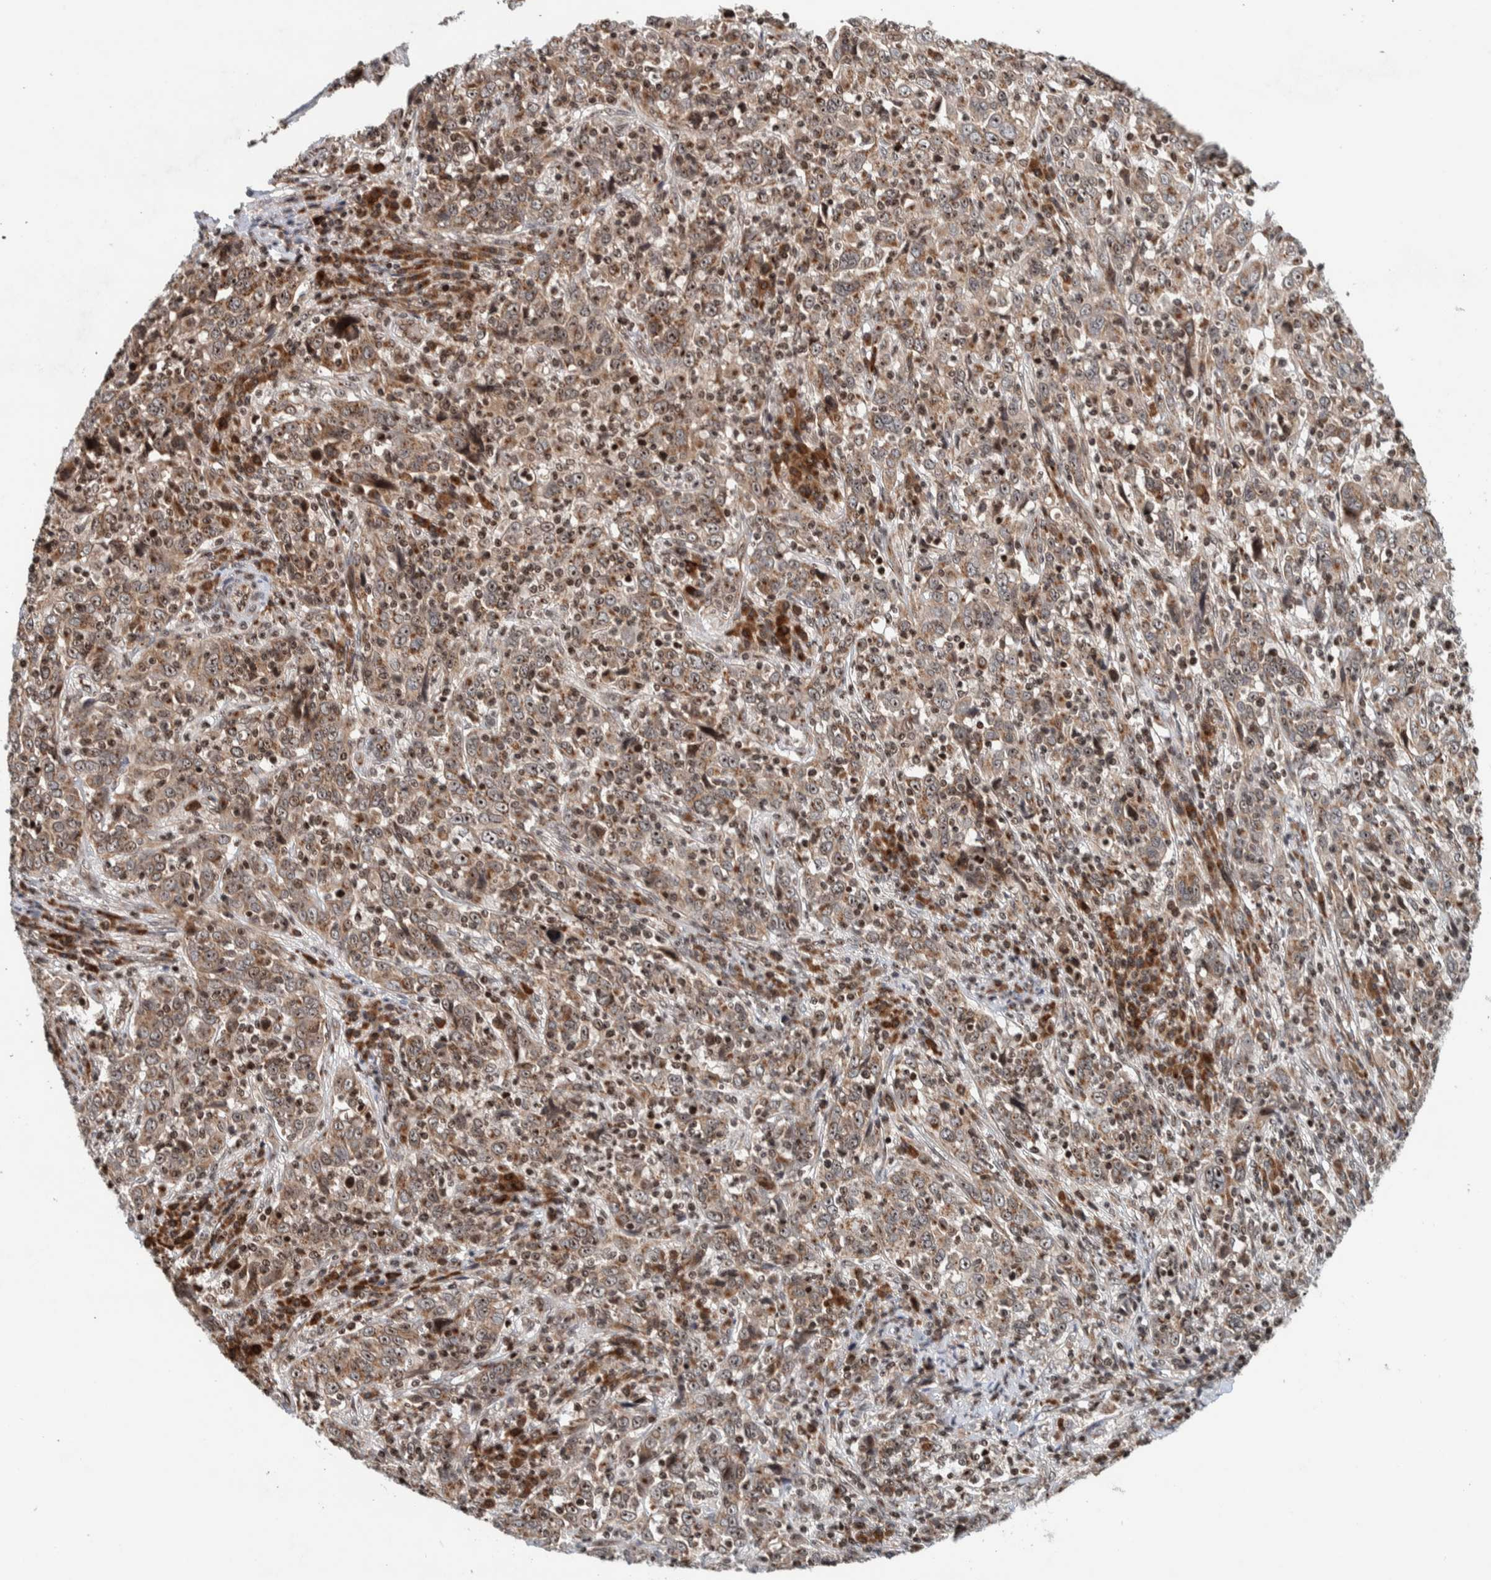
{"staining": {"intensity": "weak", "quantity": ">75%", "location": "cytoplasmic/membranous,nuclear"}, "tissue": "cervical cancer", "cell_type": "Tumor cells", "image_type": "cancer", "snomed": [{"axis": "morphology", "description": "Squamous cell carcinoma, NOS"}, {"axis": "topography", "description": "Cervix"}], "caption": "Cervical cancer (squamous cell carcinoma) was stained to show a protein in brown. There is low levels of weak cytoplasmic/membranous and nuclear staining in about >75% of tumor cells.", "gene": "CCDC182", "patient": {"sex": "female", "age": 46}}